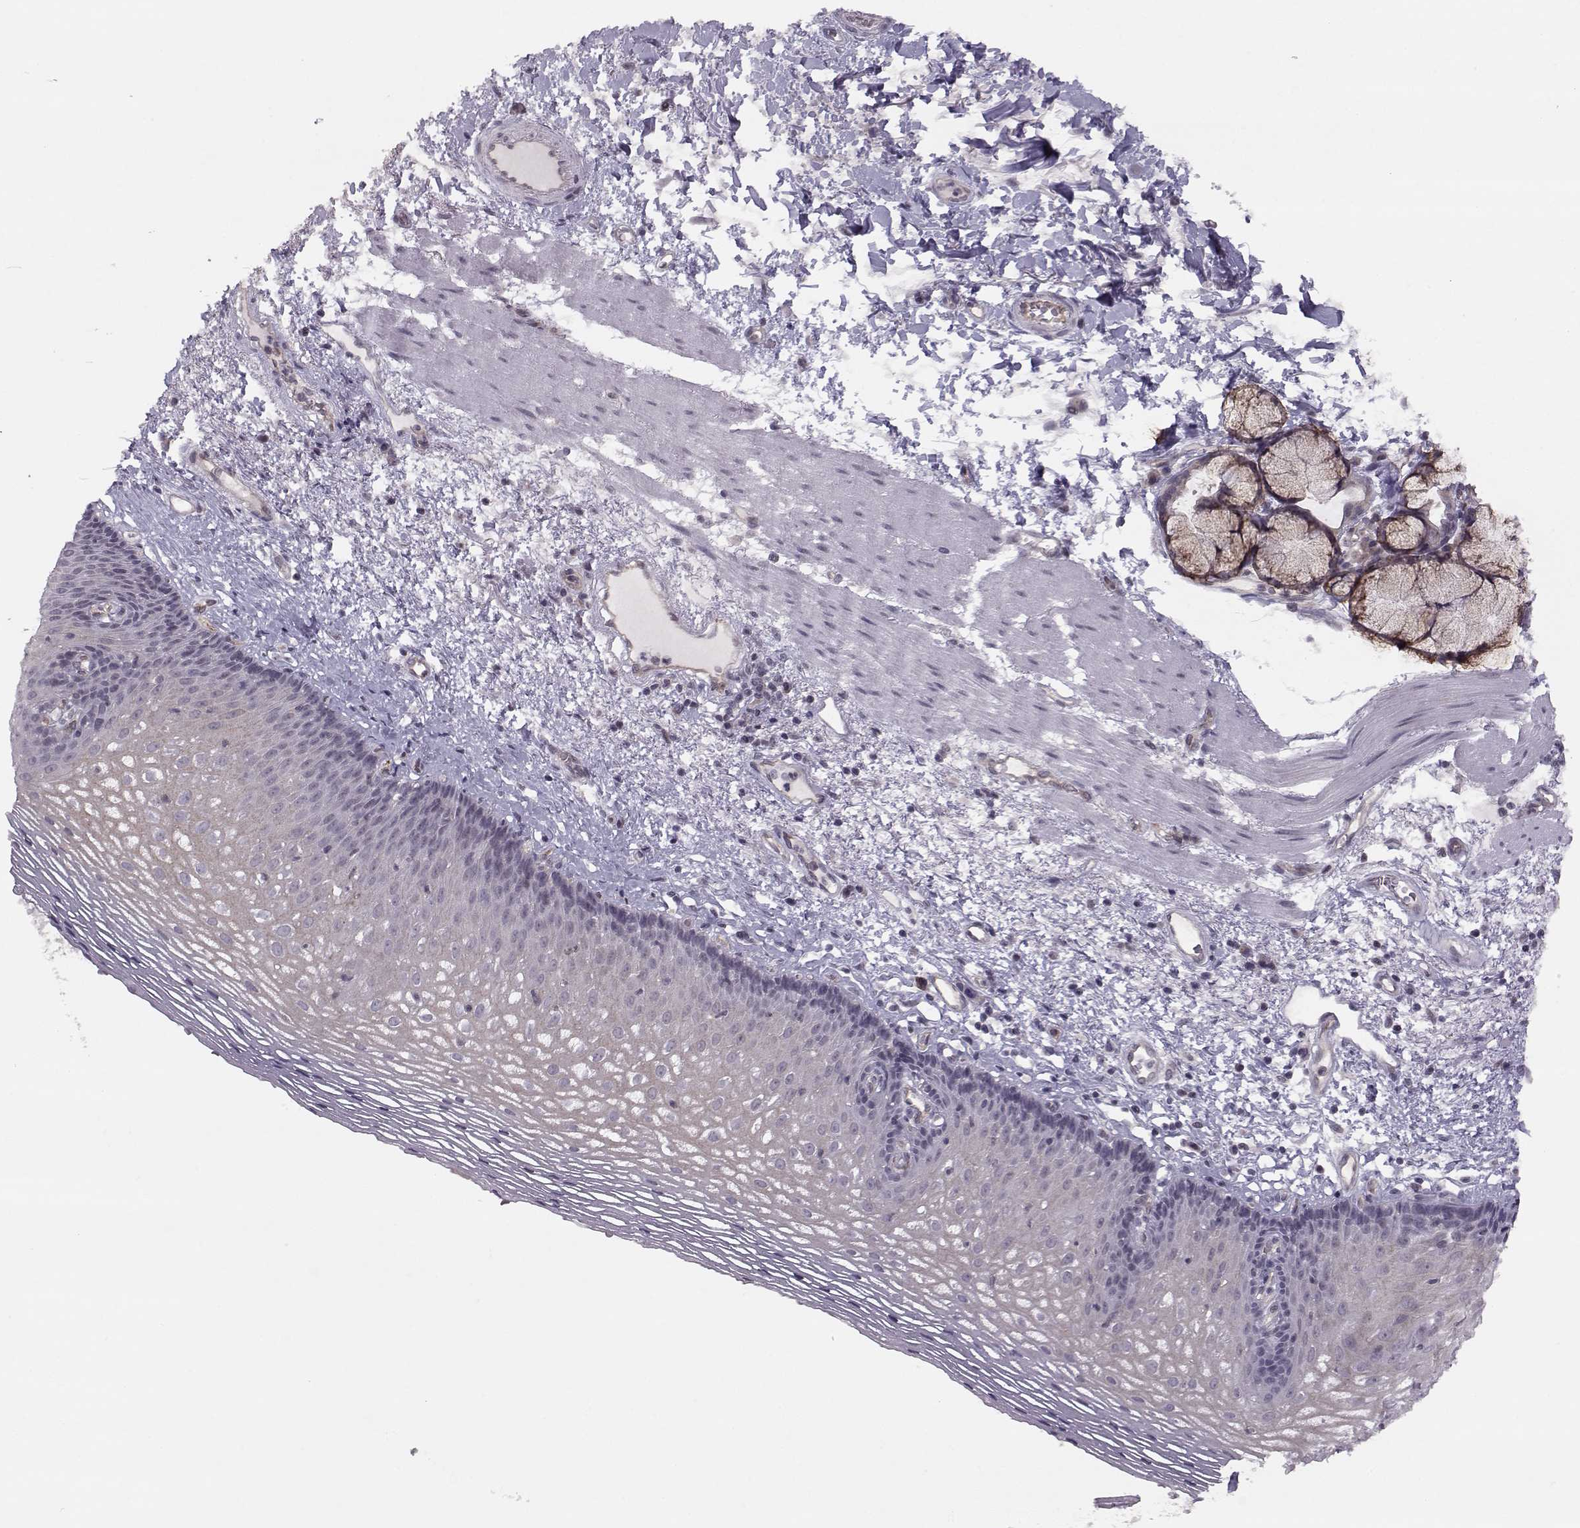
{"staining": {"intensity": "negative", "quantity": "none", "location": "none"}, "tissue": "esophagus", "cell_type": "Squamous epithelial cells", "image_type": "normal", "snomed": [{"axis": "morphology", "description": "Normal tissue, NOS"}, {"axis": "topography", "description": "Esophagus"}], "caption": "Immunohistochemical staining of benign human esophagus displays no significant positivity in squamous epithelial cells. (Brightfield microscopy of DAB IHC at high magnification).", "gene": "KIF13B", "patient": {"sex": "male", "age": 76}}